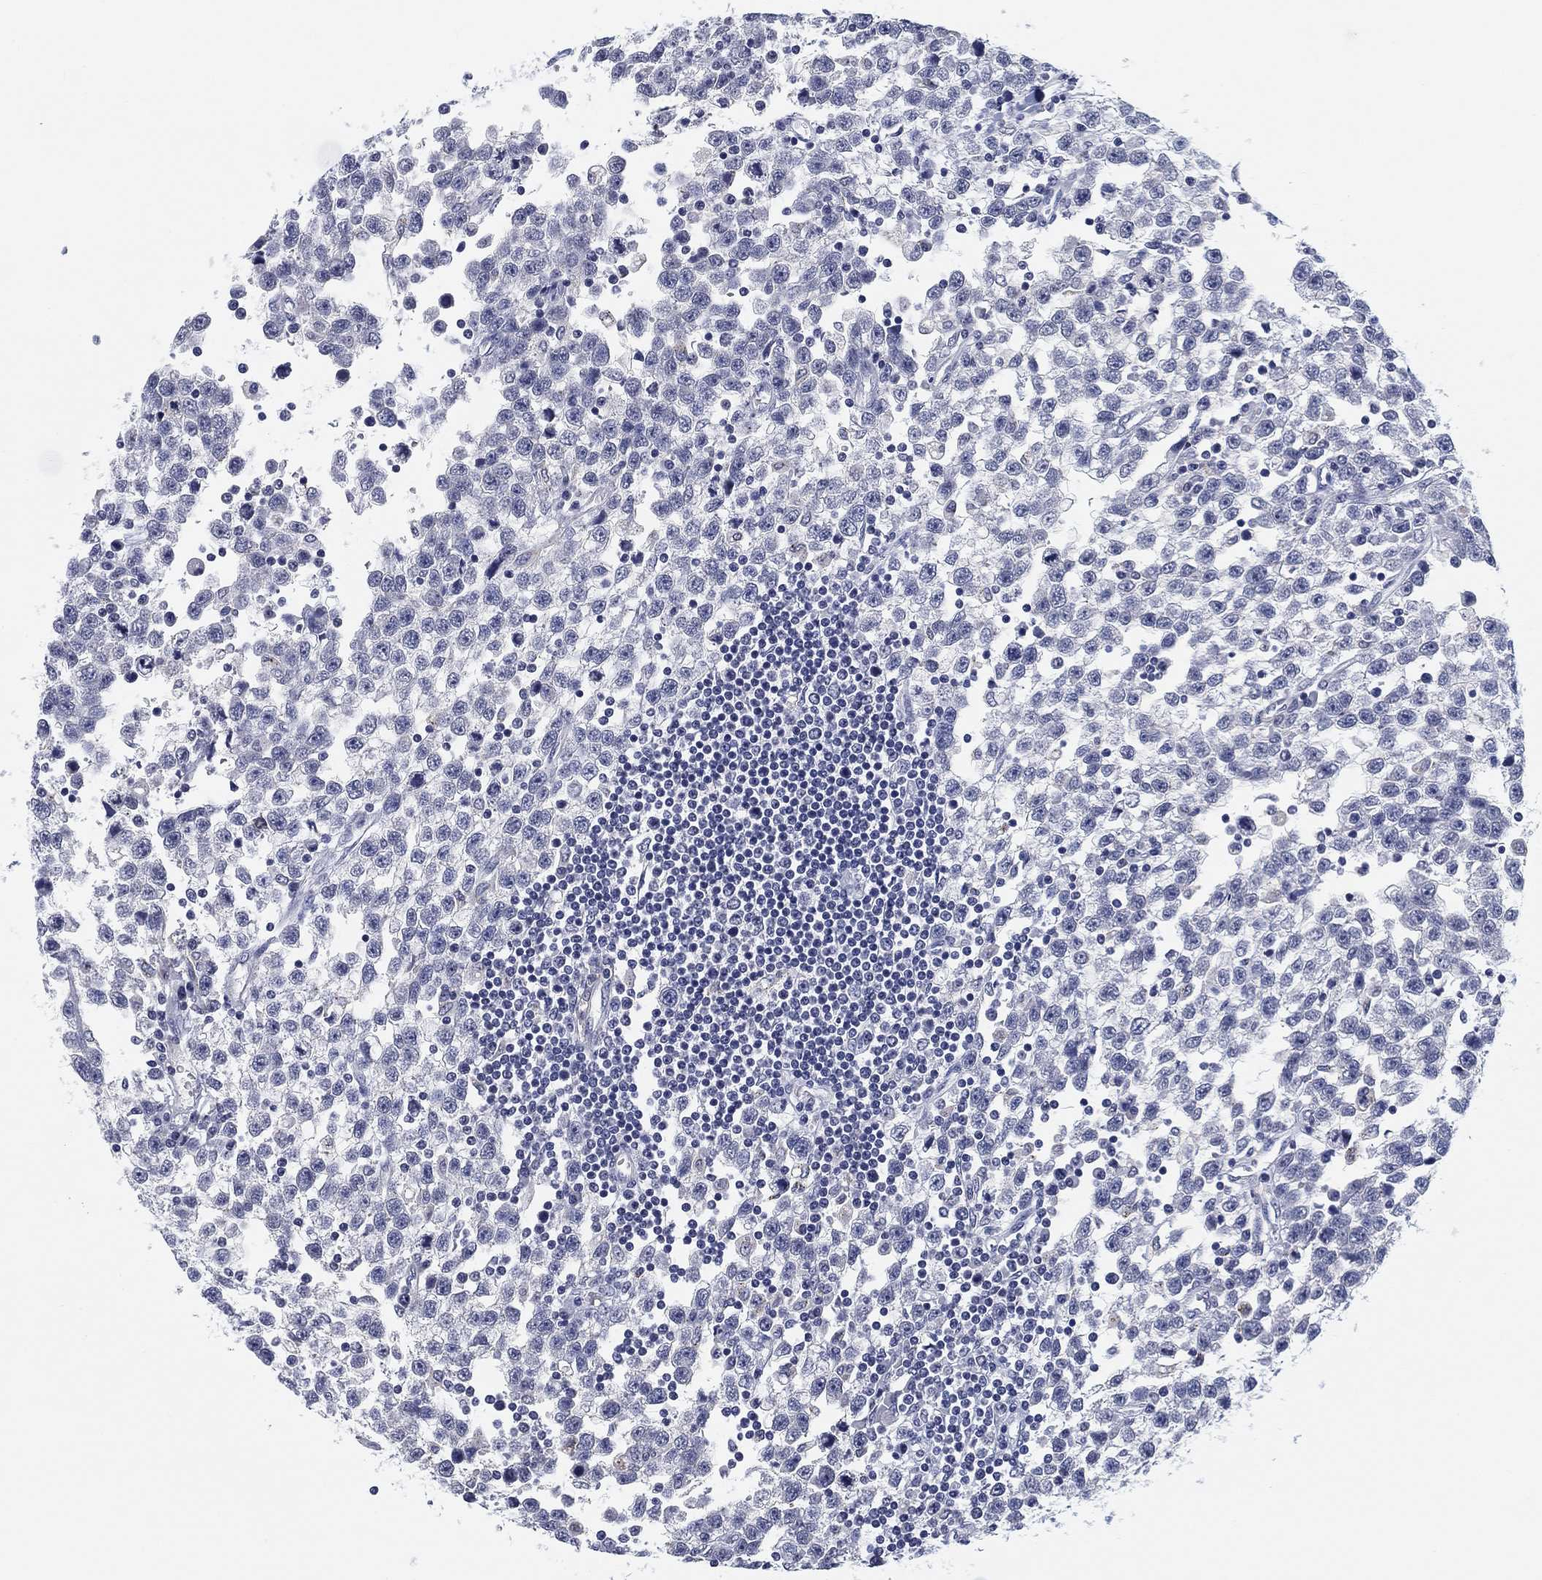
{"staining": {"intensity": "negative", "quantity": "none", "location": "none"}, "tissue": "testis cancer", "cell_type": "Tumor cells", "image_type": "cancer", "snomed": [{"axis": "morphology", "description": "Seminoma, NOS"}, {"axis": "topography", "description": "Testis"}], "caption": "IHC histopathology image of neoplastic tissue: testis cancer (seminoma) stained with DAB (3,3'-diaminobenzidine) demonstrates no significant protein positivity in tumor cells.", "gene": "OTUB2", "patient": {"sex": "male", "age": 34}}